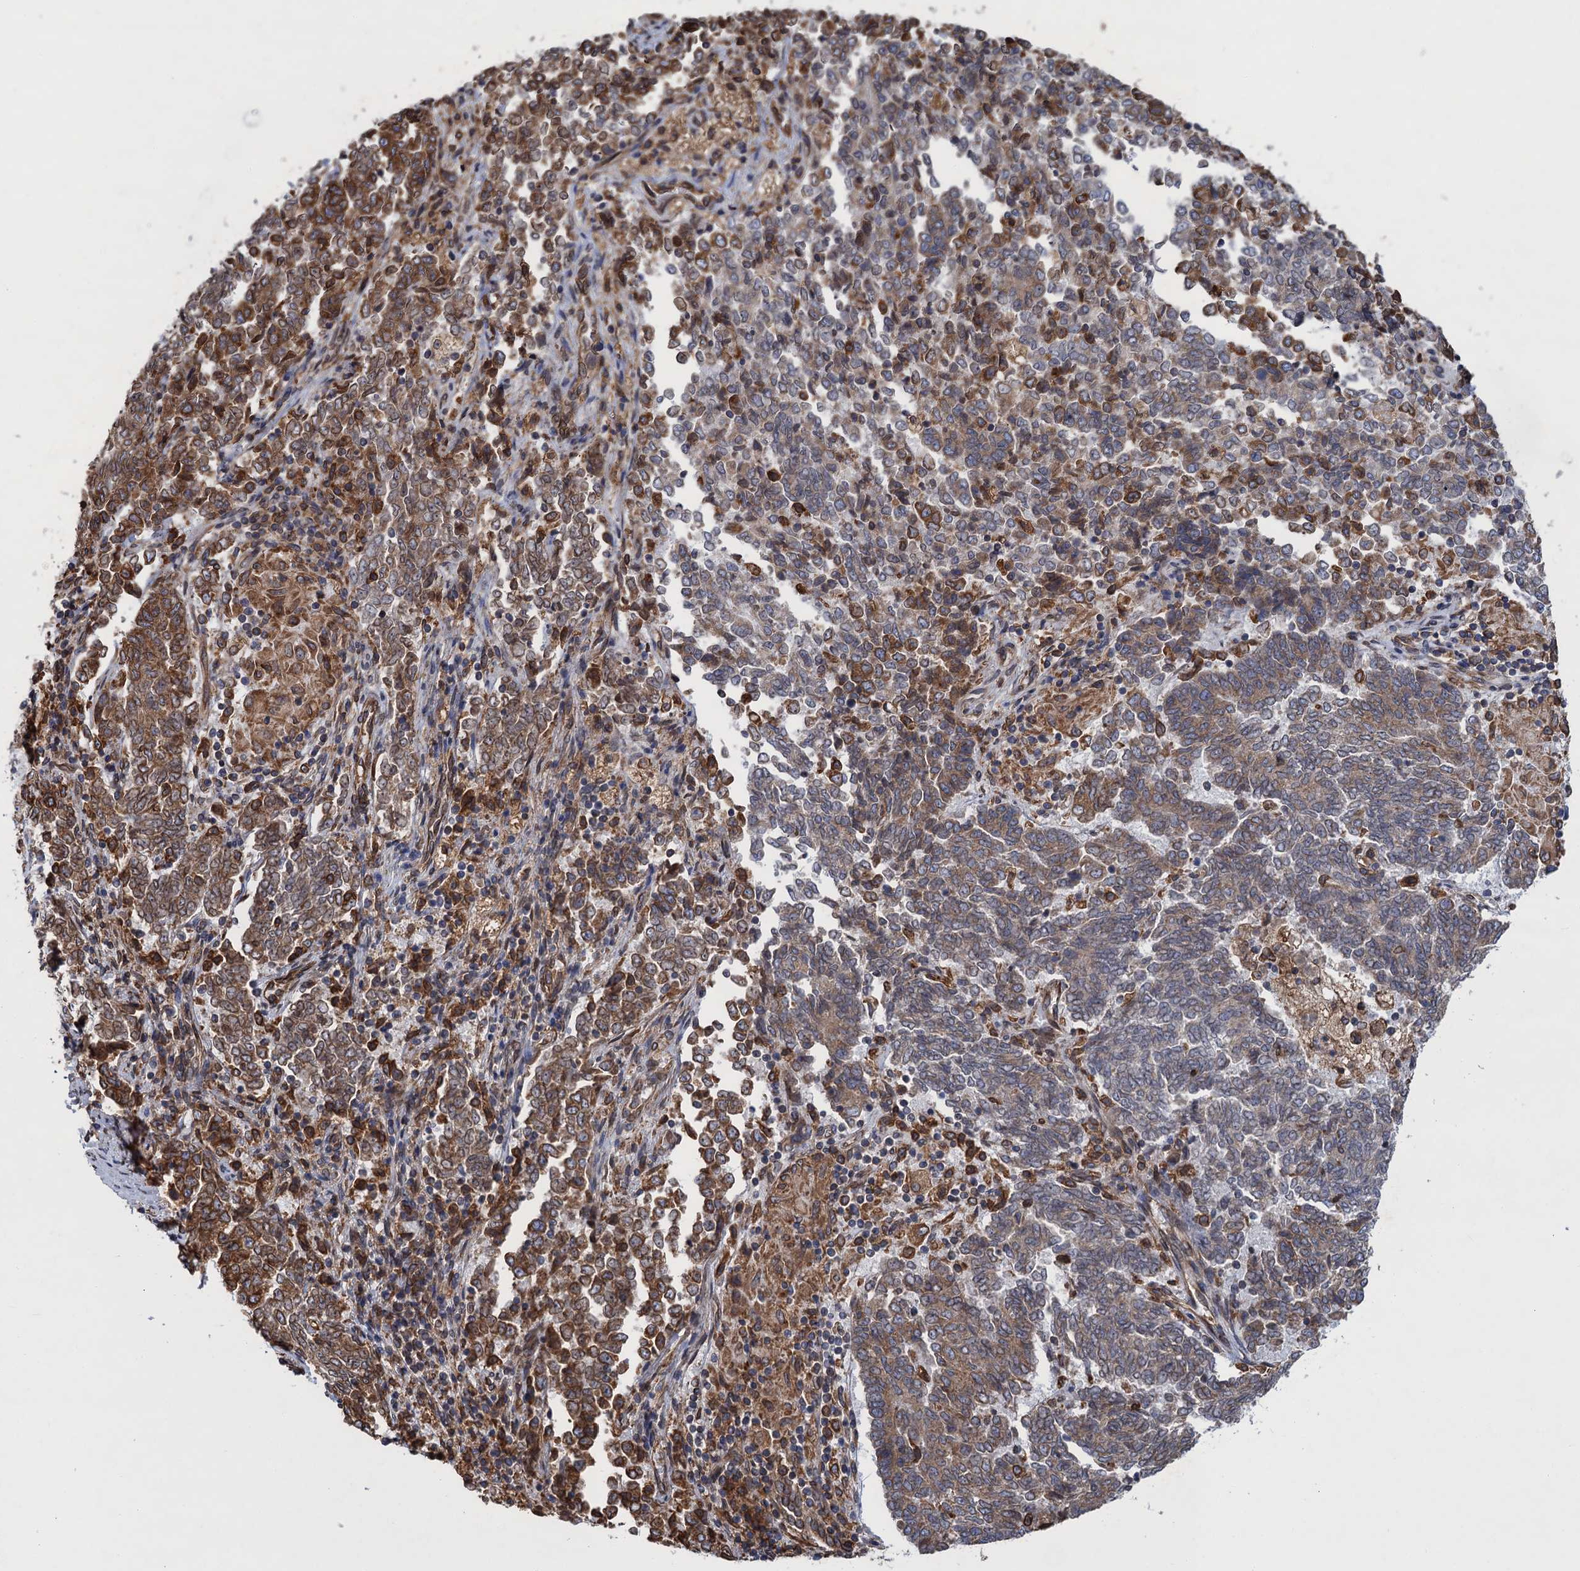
{"staining": {"intensity": "moderate", "quantity": "25%-75%", "location": "cytoplasmic/membranous"}, "tissue": "endometrial cancer", "cell_type": "Tumor cells", "image_type": "cancer", "snomed": [{"axis": "morphology", "description": "Adenocarcinoma, NOS"}, {"axis": "topography", "description": "Endometrium"}], "caption": "A medium amount of moderate cytoplasmic/membranous staining is appreciated in about 25%-75% of tumor cells in endometrial adenocarcinoma tissue.", "gene": "ARMC5", "patient": {"sex": "female", "age": 80}}